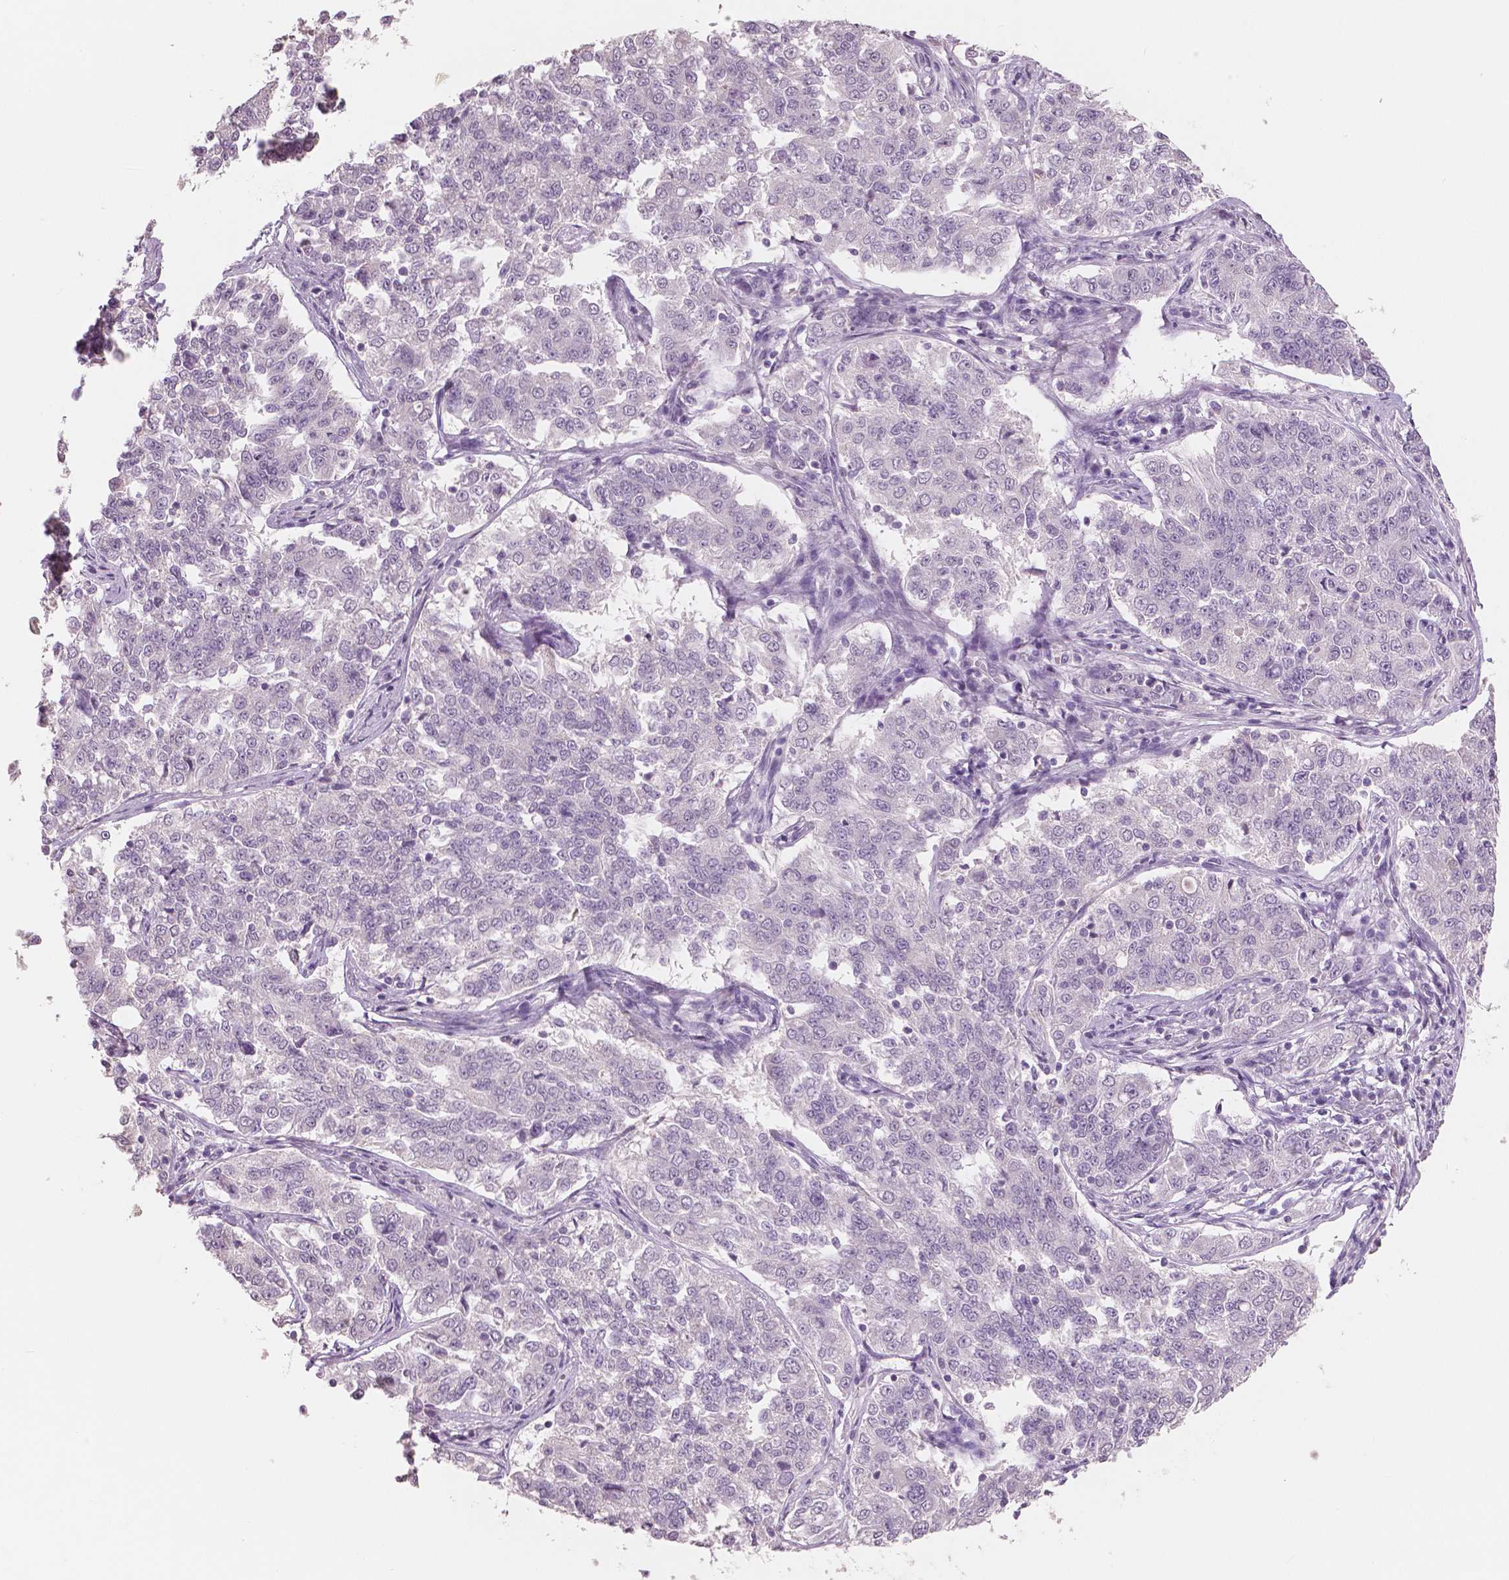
{"staining": {"intensity": "negative", "quantity": "none", "location": "none"}, "tissue": "endometrial cancer", "cell_type": "Tumor cells", "image_type": "cancer", "snomed": [{"axis": "morphology", "description": "Adenocarcinoma, NOS"}, {"axis": "topography", "description": "Endometrium"}], "caption": "There is no significant staining in tumor cells of endometrial adenocarcinoma.", "gene": "NECAB1", "patient": {"sex": "female", "age": 43}}